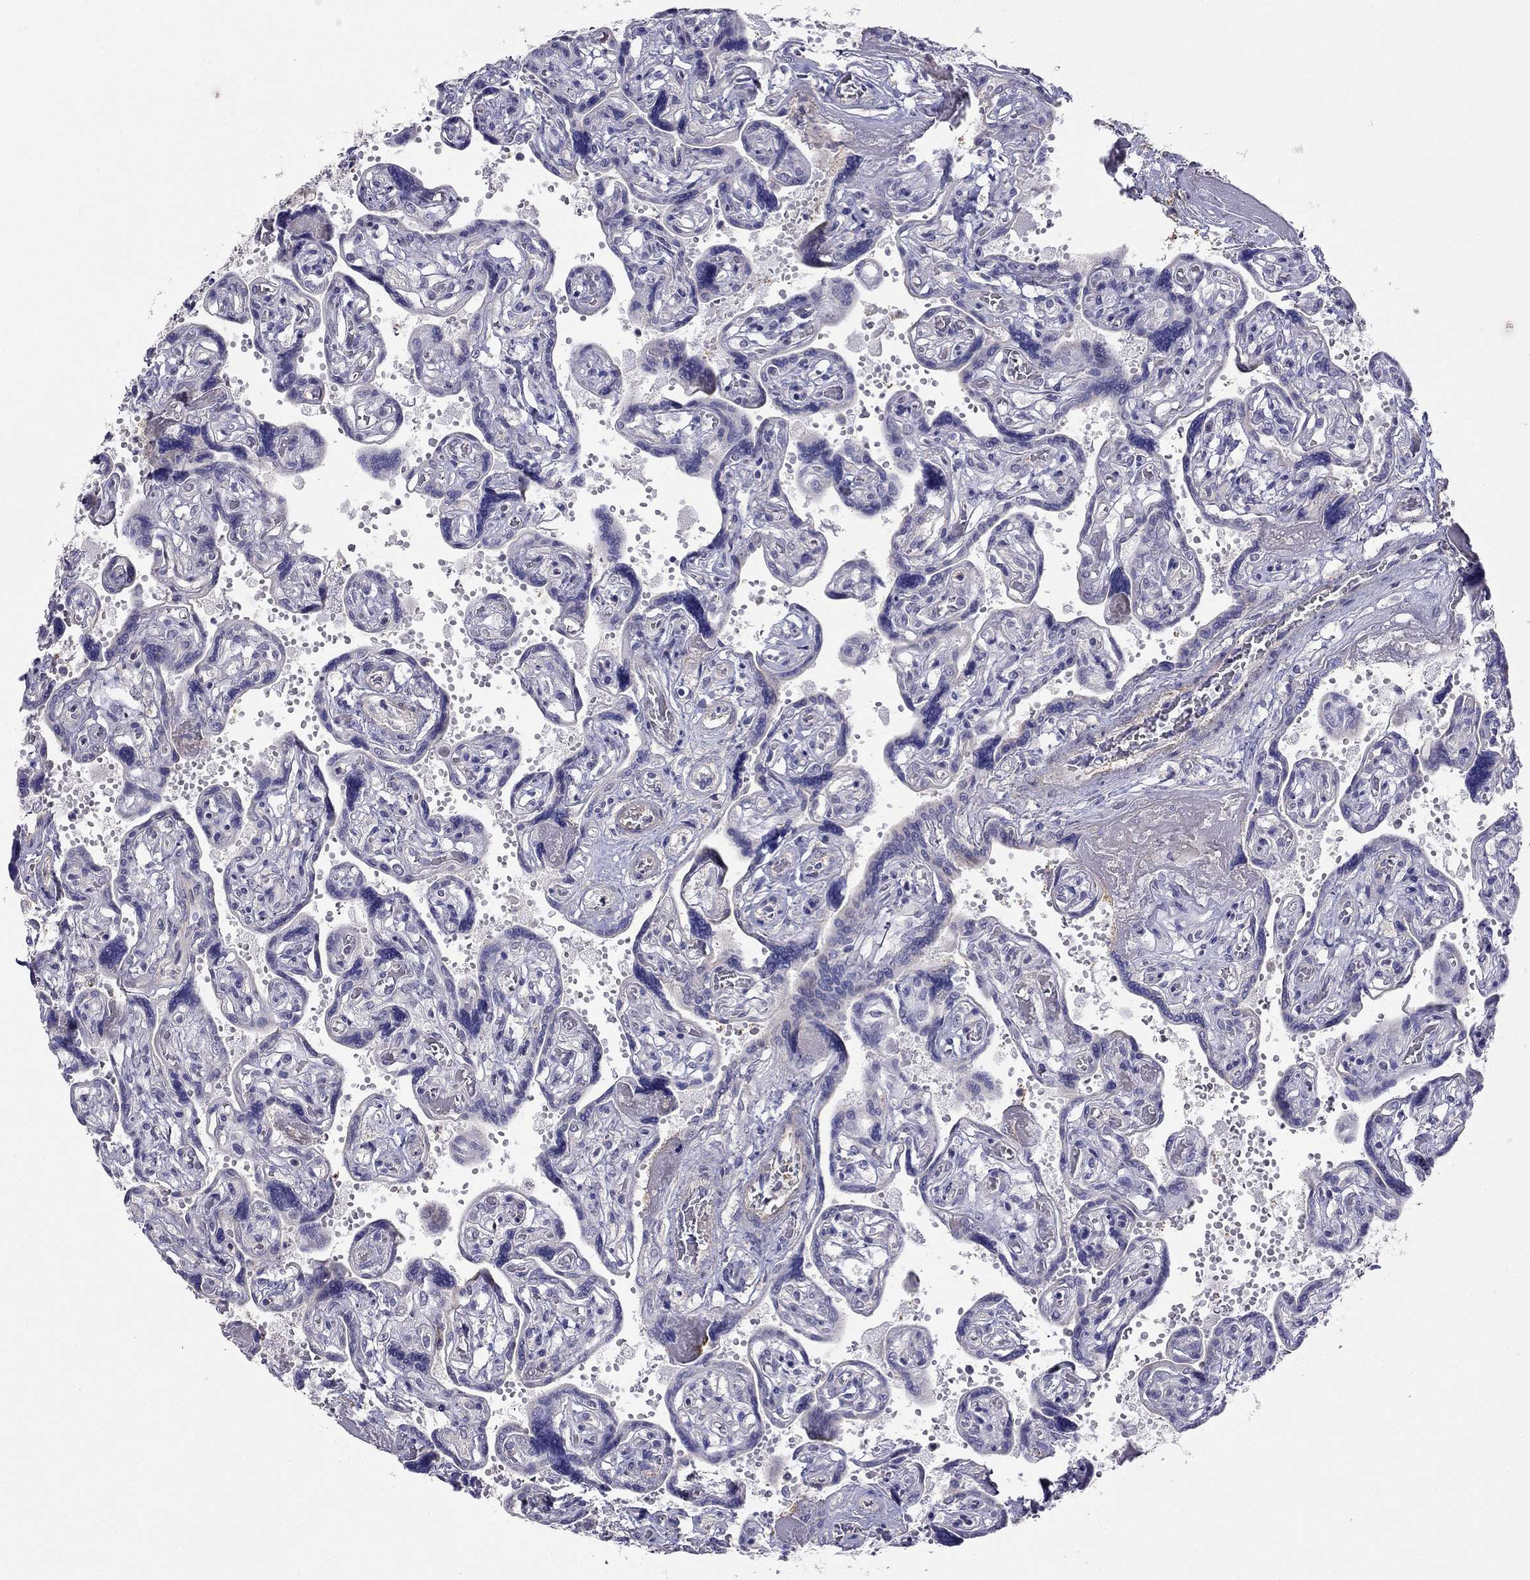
{"staining": {"intensity": "negative", "quantity": "none", "location": "none"}, "tissue": "placenta", "cell_type": "Decidual cells", "image_type": "normal", "snomed": [{"axis": "morphology", "description": "Normal tissue, NOS"}, {"axis": "topography", "description": "Placenta"}], "caption": "Protein analysis of normal placenta exhibits no significant staining in decidual cells.", "gene": "LY6H", "patient": {"sex": "female", "age": 32}}